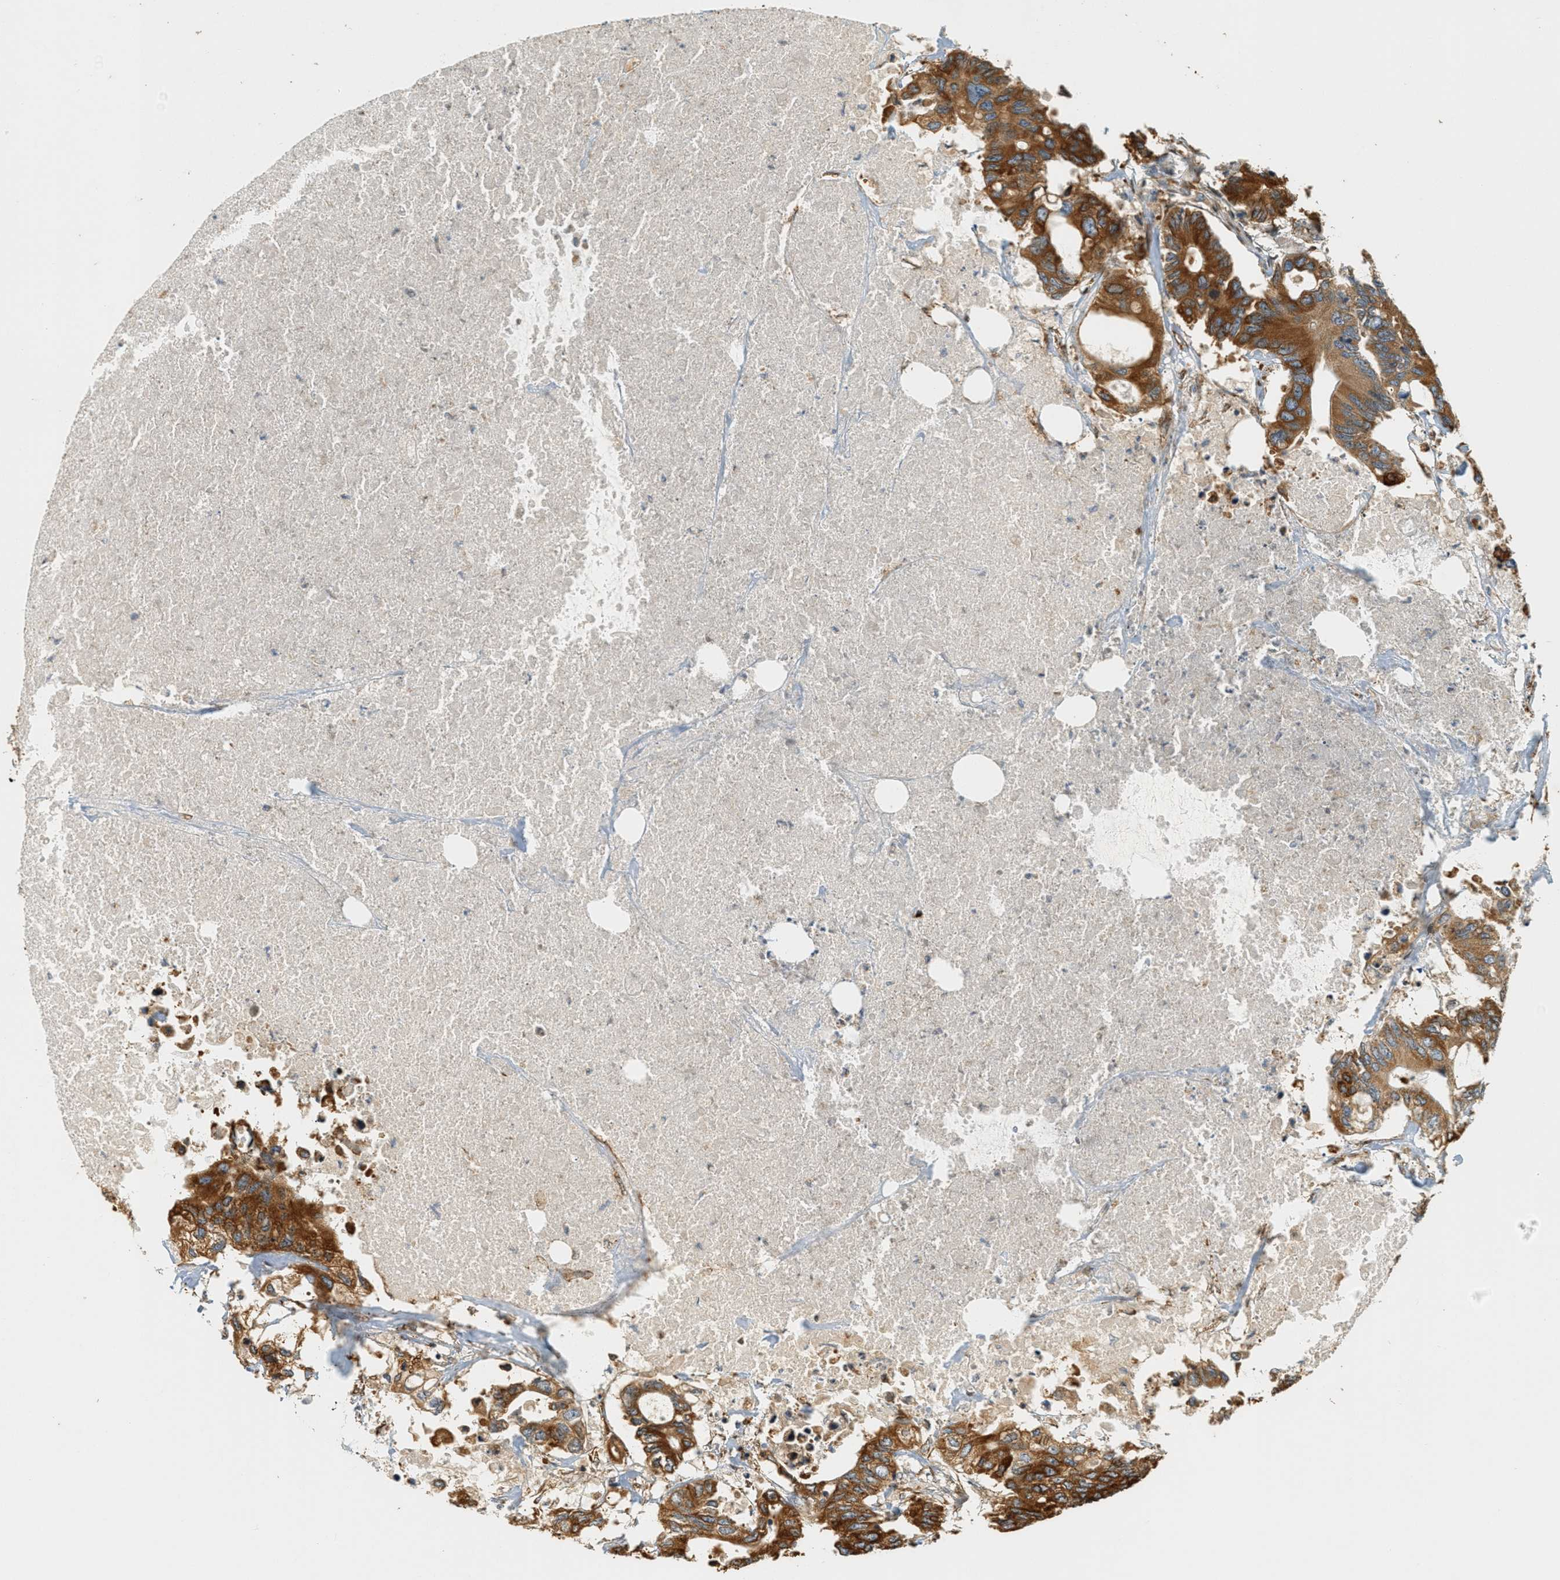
{"staining": {"intensity": "strong", "quantity": ">75%", "location": "cytoplasmic/membranous"}, "tissue": "colorectal cancer", "cell_type": "Tumor cells", "image_type": "cancer", "snomed": [{"axis": "morphology", "description": "Adenocarcinoma, NOS"}, {"axis": "topography", "description": "Colon"}], "caption": "This is an image of immunohistochemistry (IHC) staining of colorectal adenocarcinoma, which shows strong expression in the cytoplasmic/membranous of tumor cells.", "gene": "PDK1", "patient": {"sex": "male", "age": 71}}